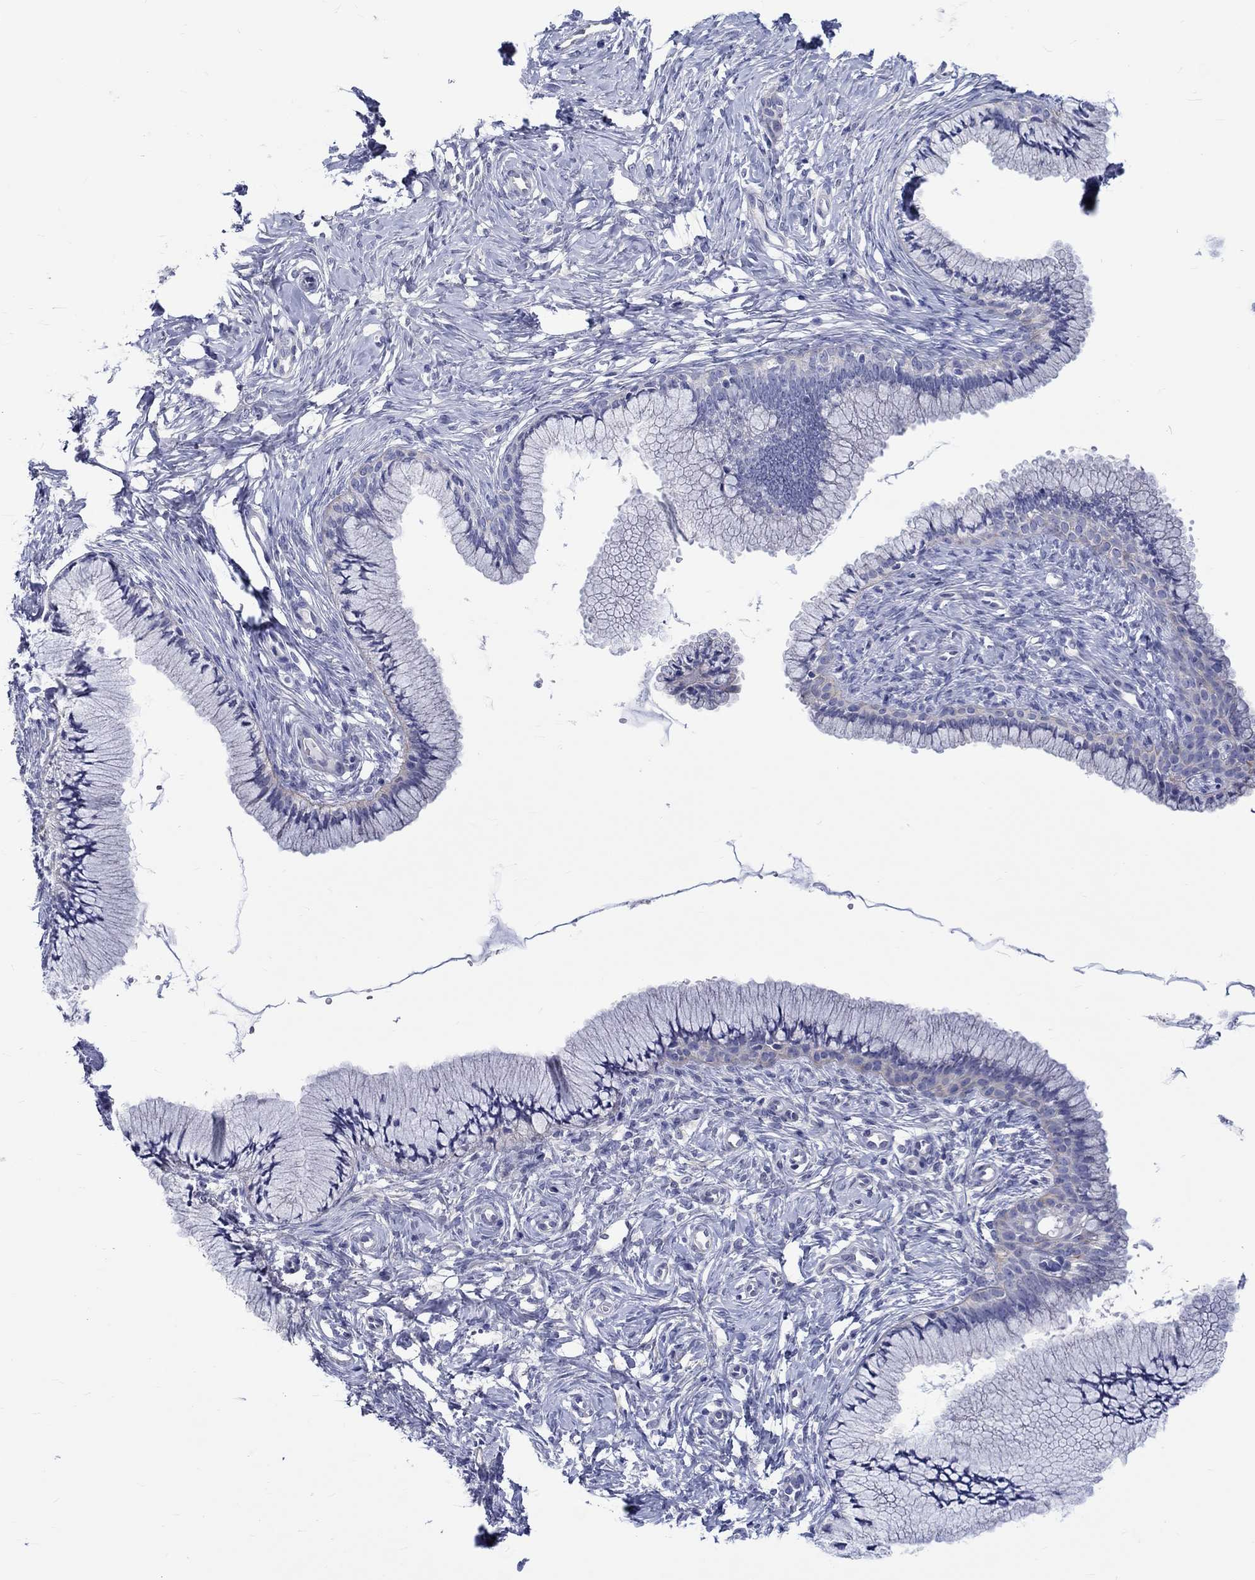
{"staining": {"intensity": "negative", "quantity": "none", "location": "none"}, "tissue": "cervix", "cell_type": "Glandular cells", "image_type": "normal", "snomed": [{"axis": "morphology", "description": "Normal tissue, NOS"}, {"axis": "topography", "description": "Cervix"}], "caption": "Photomicrograph shows no significant protein staining in glandular cells of normal cervix. Nuclei are stained in blue.", "gene": "SH2D7", "patient": {"sex": "female", "age": 37}}